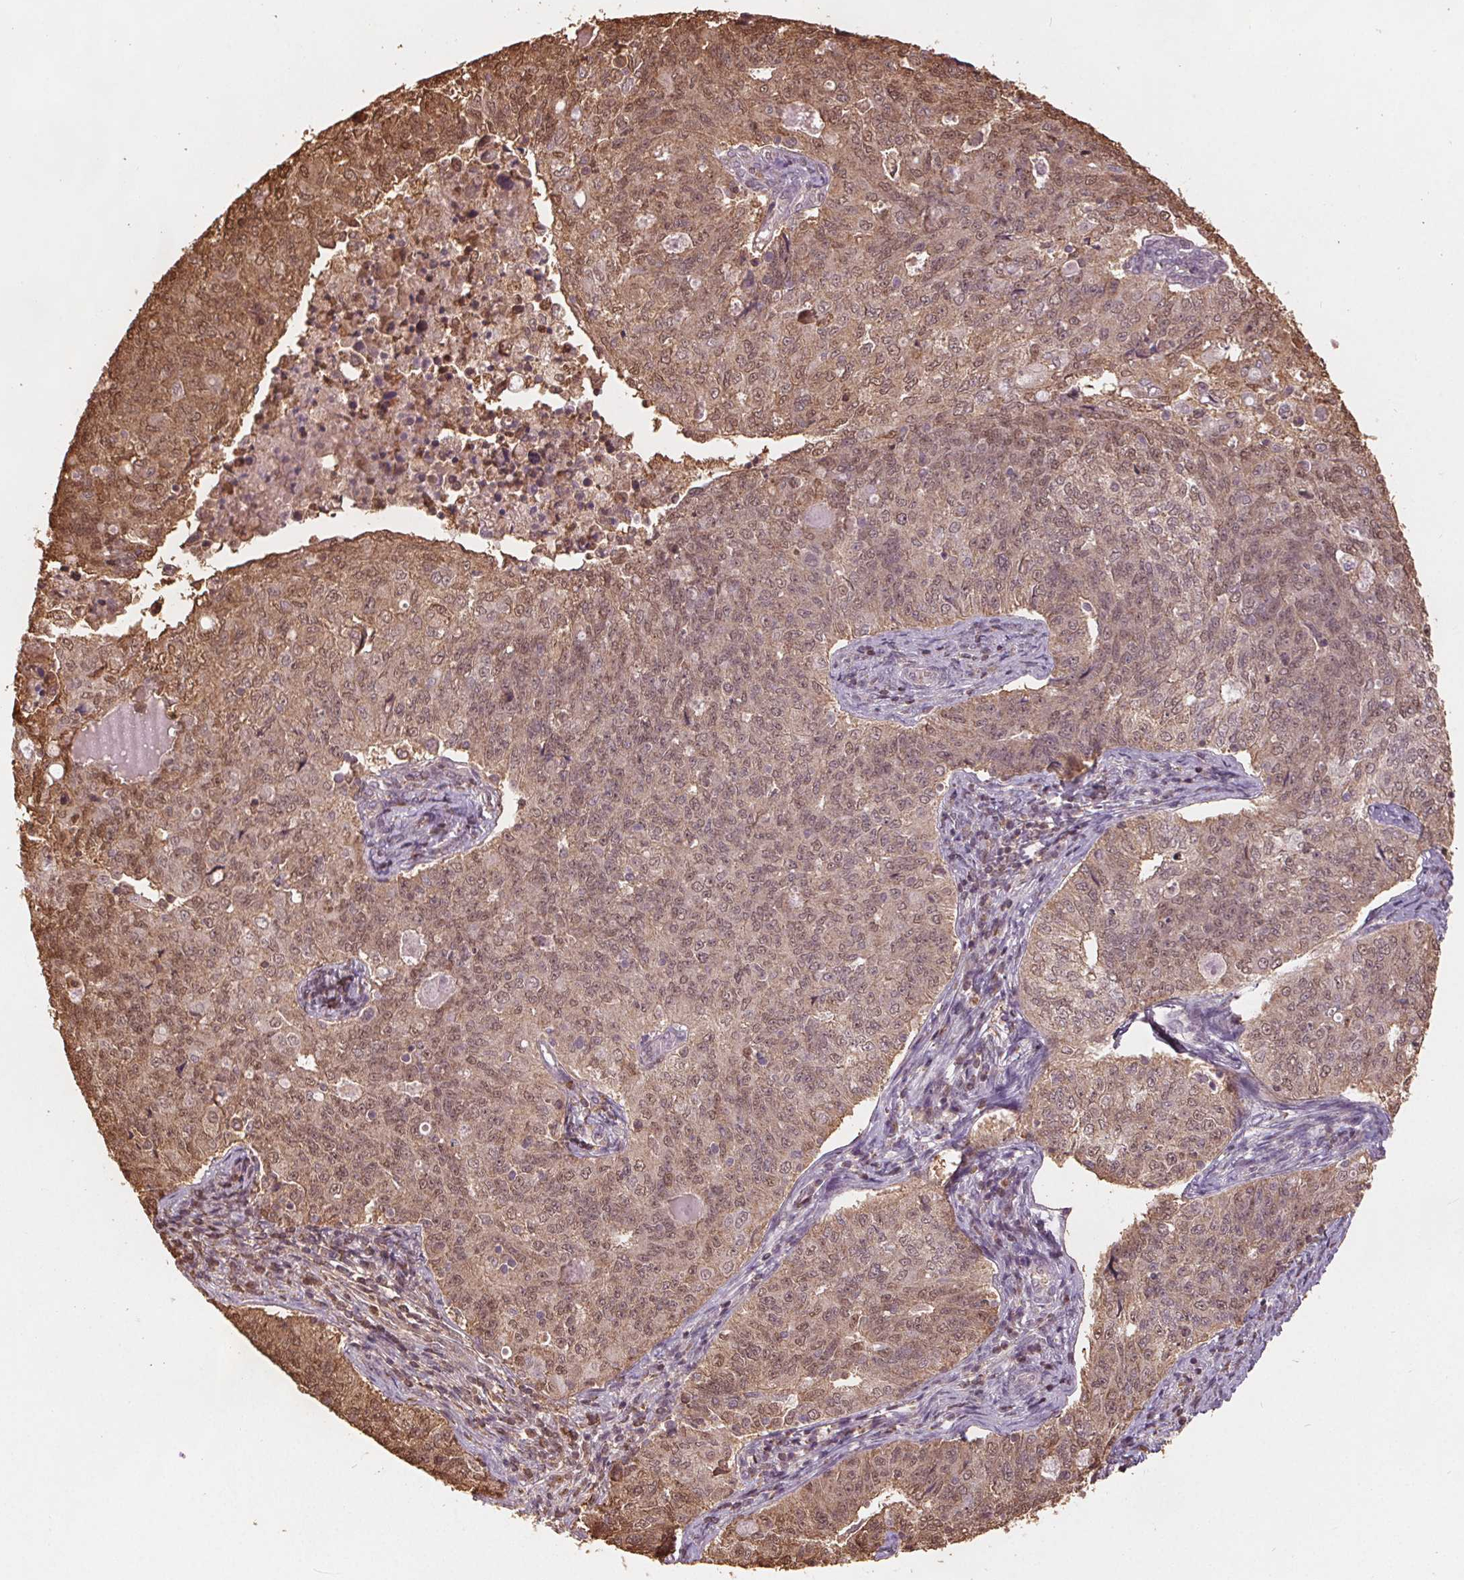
{"staining": {"intensity": "moderate", "quantity": ">75%", "location": "cytoplasmic/membranous,nuclear"}, "tissue": "endometrial cancer", "cell_type": "Tumor cells", "image_type": "cancer", "snomed": [{"axis": "morphology", "description": "Adenocarcinoma, NOS"}, {"axis": "topography", "description": "Endometrium"}], "caption": "Endometrial adenocarcinoma tissue exhibits moderate cytoplasmic/membranous and nuclear staining in approximately >75% of tumor cells, visualized by immunohistochemistry.", "gene": "ENO1", "patient": {"sex": "female", "age": 43}}